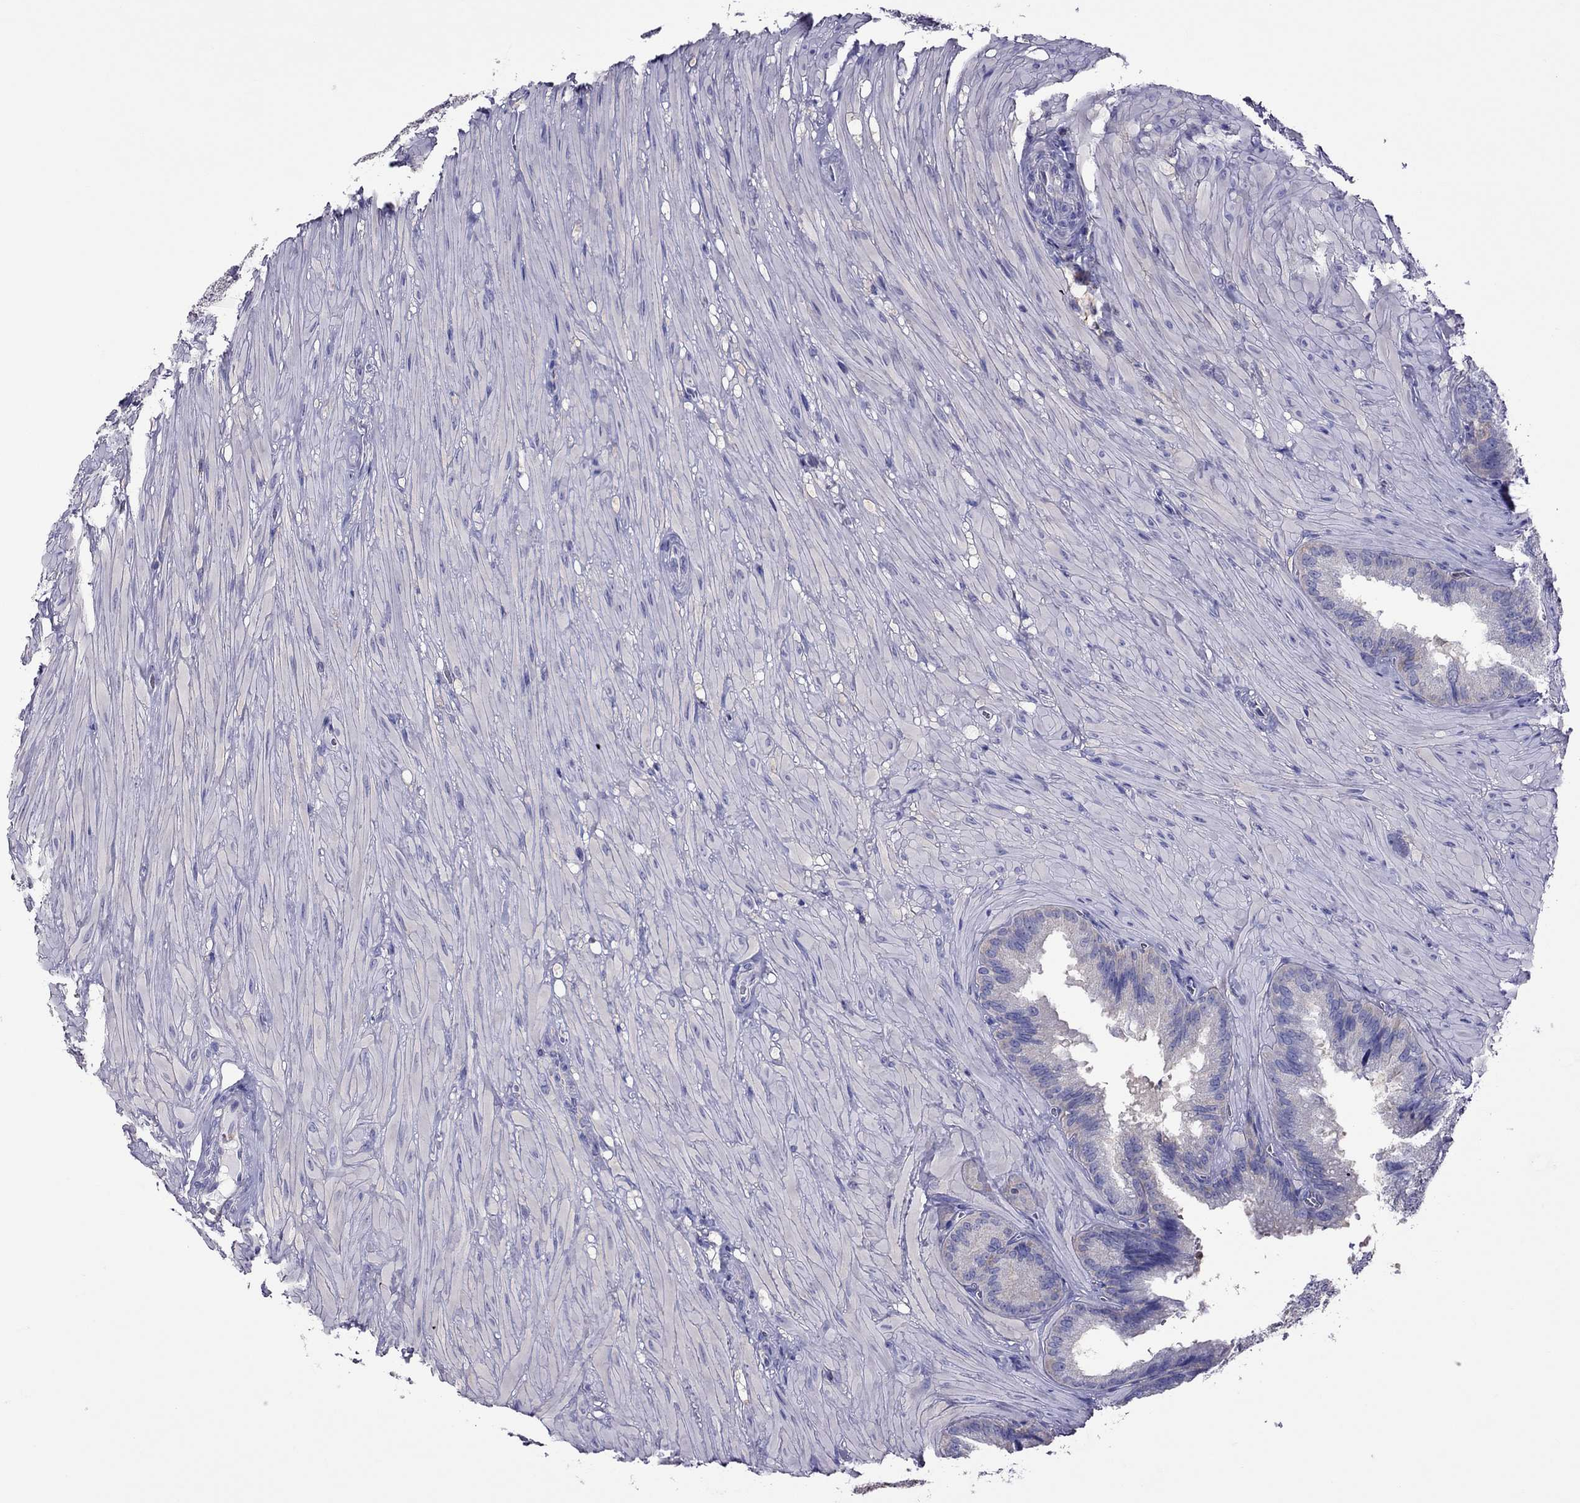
{"staining": {"intensity": "negative", "quantity": "none", "location": "none"}, "tissue": "seminal vesicle", "cell_type": "Glandular cells", "image_type": "normal", "snomed": [{"axis": "morphology", "description": "Normal tissue, NOS"}, {"axis": "topography", "description": "Seminal veicle"}], "caption": "DAB immunohistochemical staining of unremarkable human seminal vesicle reveals no significant staining in glandular cells. (DAB (3,3'-diaminobenzidine) immunohistochemistry visualized using brightfield microscopy, high magnification).", "gene": "TEX22", "patient": {"sex": "male", "age": 37}}